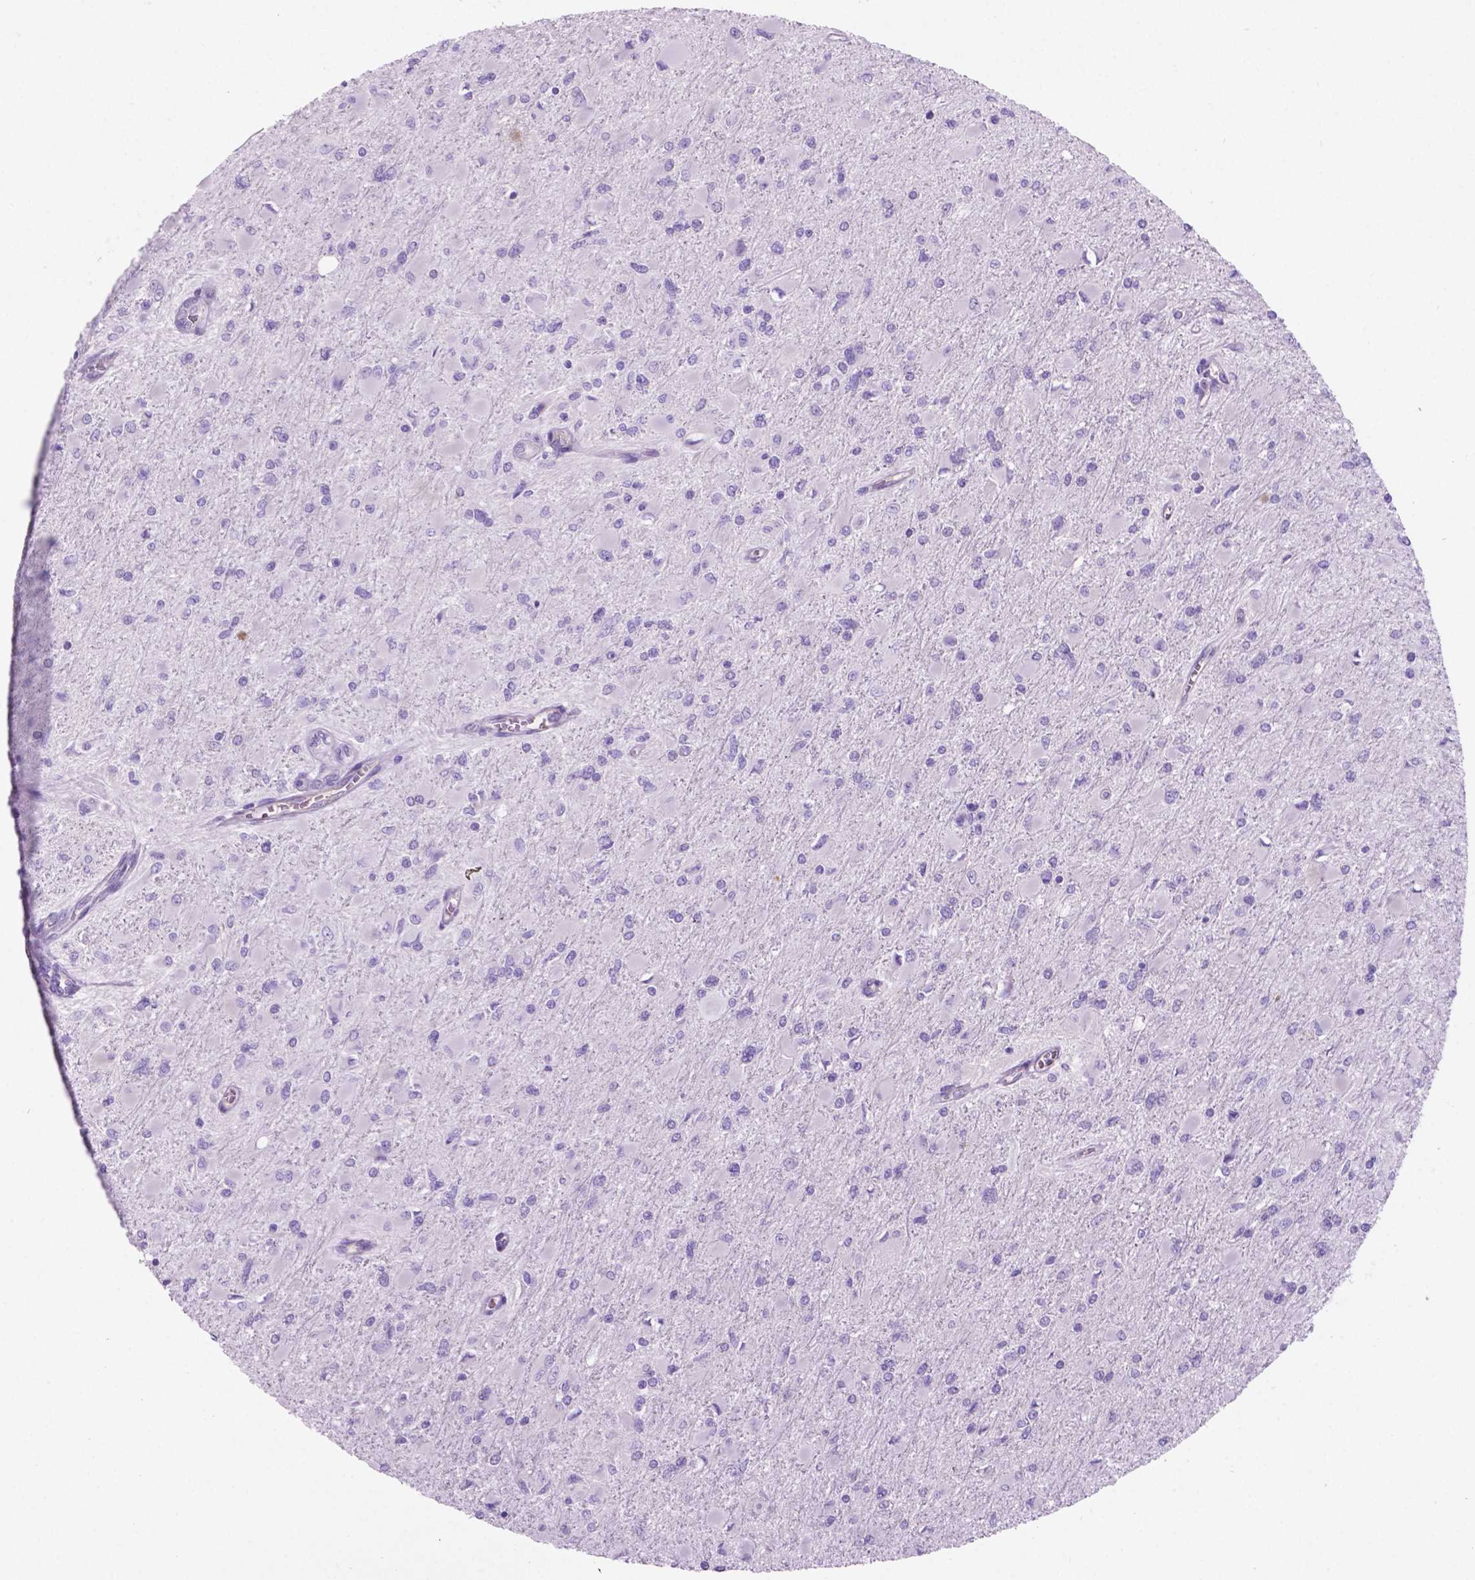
{"staining": {"intensity": "negative", "quantity": "none", "location": "none"}, "tissue": "glioma", "cell_type": "Tumor cells", "image_type": "cancer", "snomed": [{"axis": "morphology", "description": "Glioma, malignant, High grade"}, {"axis": "topography", "description": "Cerebral cortex"}], "caption": "IHC histopathology image of neoplastic tissue: glioma stained with DAB reveals no significant protein expression in tumor cells.", "gene": "GRIN2B", "patient": {"sex": "female", "age": 36}}